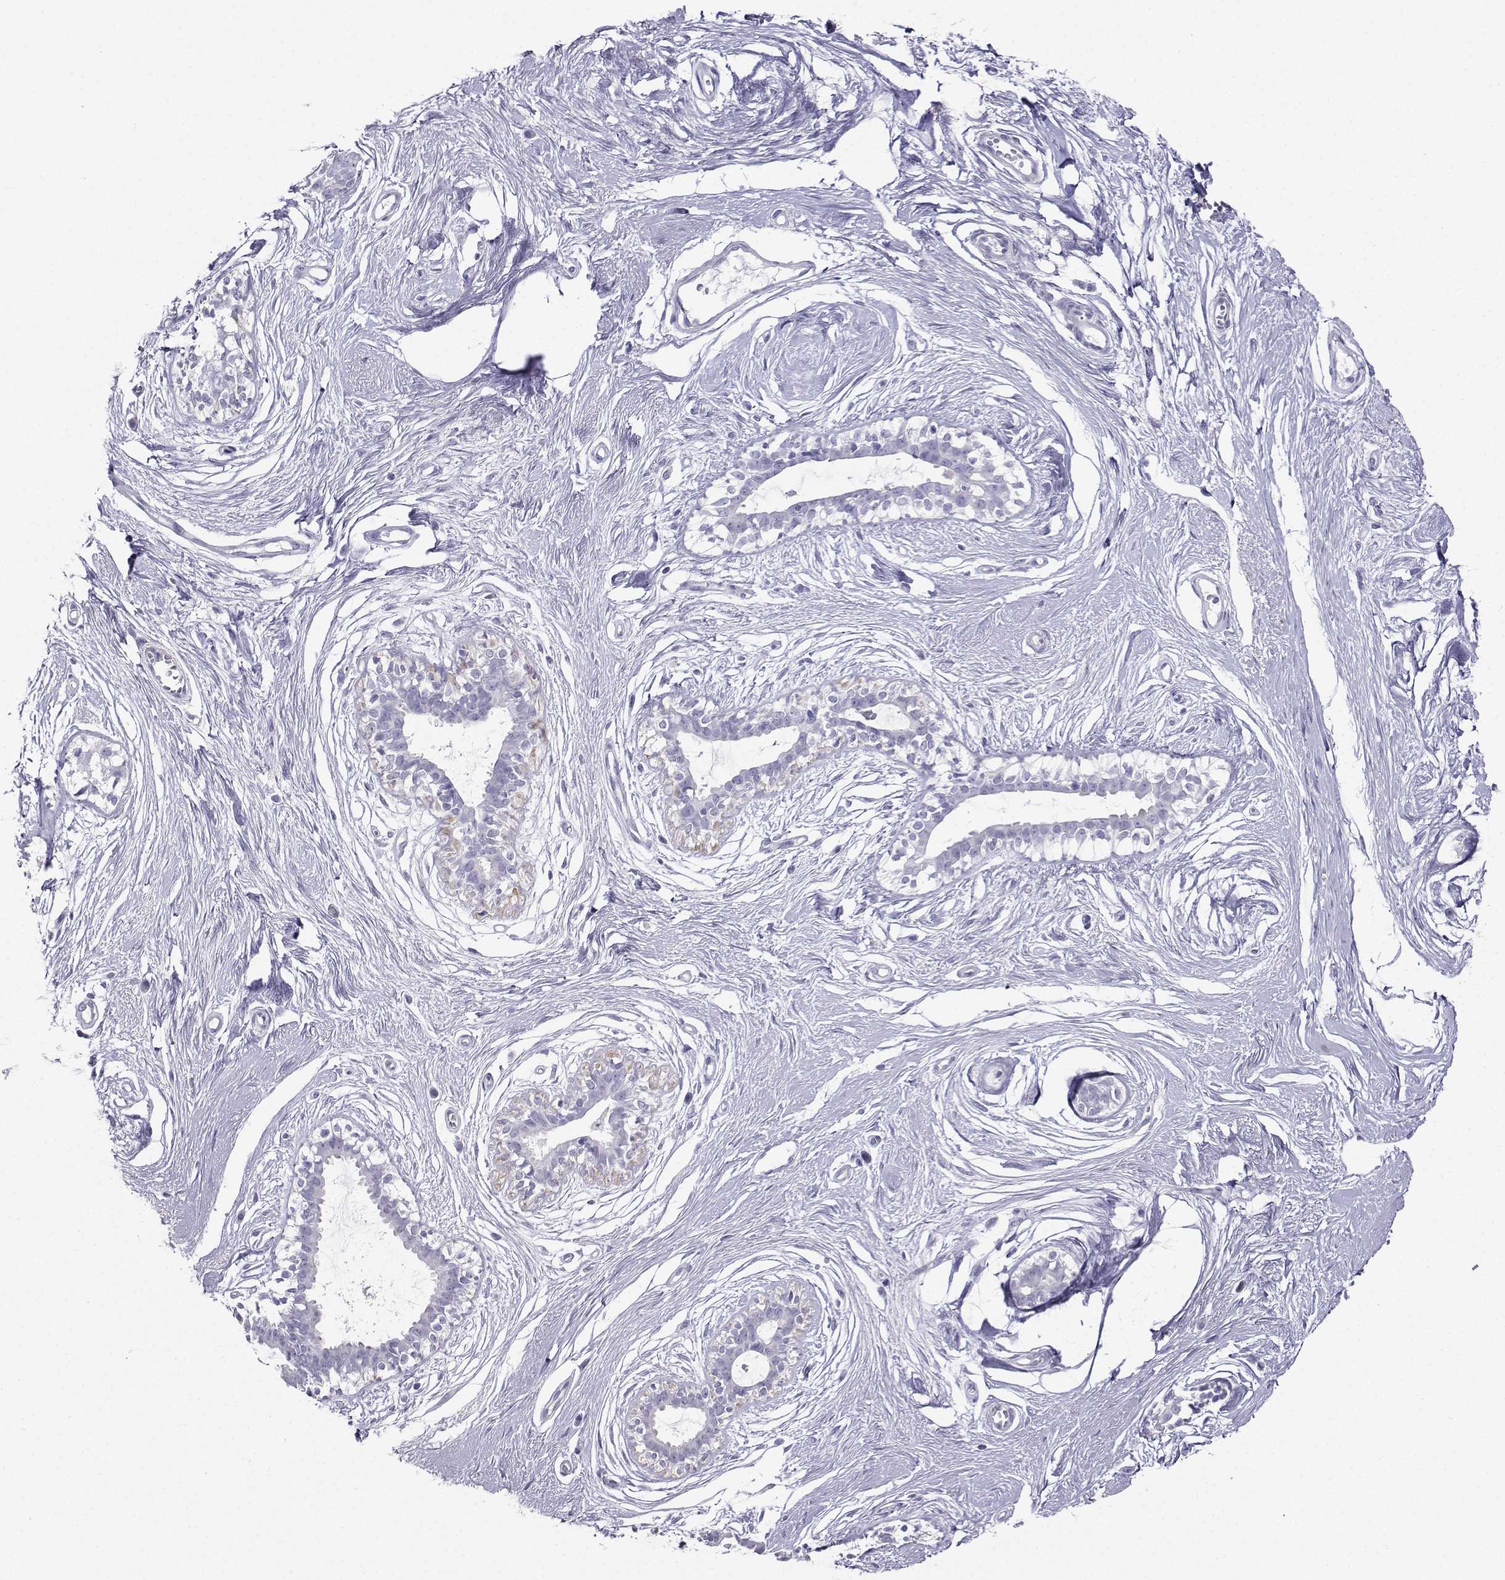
{"staining": {"intensity": "negative", "quantity": "none", "location": "none"}, "tissue": "breast", "cell_type": "Adipocytes", "image_type": "normal", "snomed": [{"axis": "morphology", "description": "Normal tissue, NOS"}, {"axis": "topography", "description": "Breast"}], "caption": "This micrograph is of unremarkable breast stained with immunohistochemistry (IHC) to label a protein in brown with the nuclei are counter-stained blue. There is no expression in adipocytes.", "gene": "KIF17", "patient": {"sex": "female", "age": 49}}